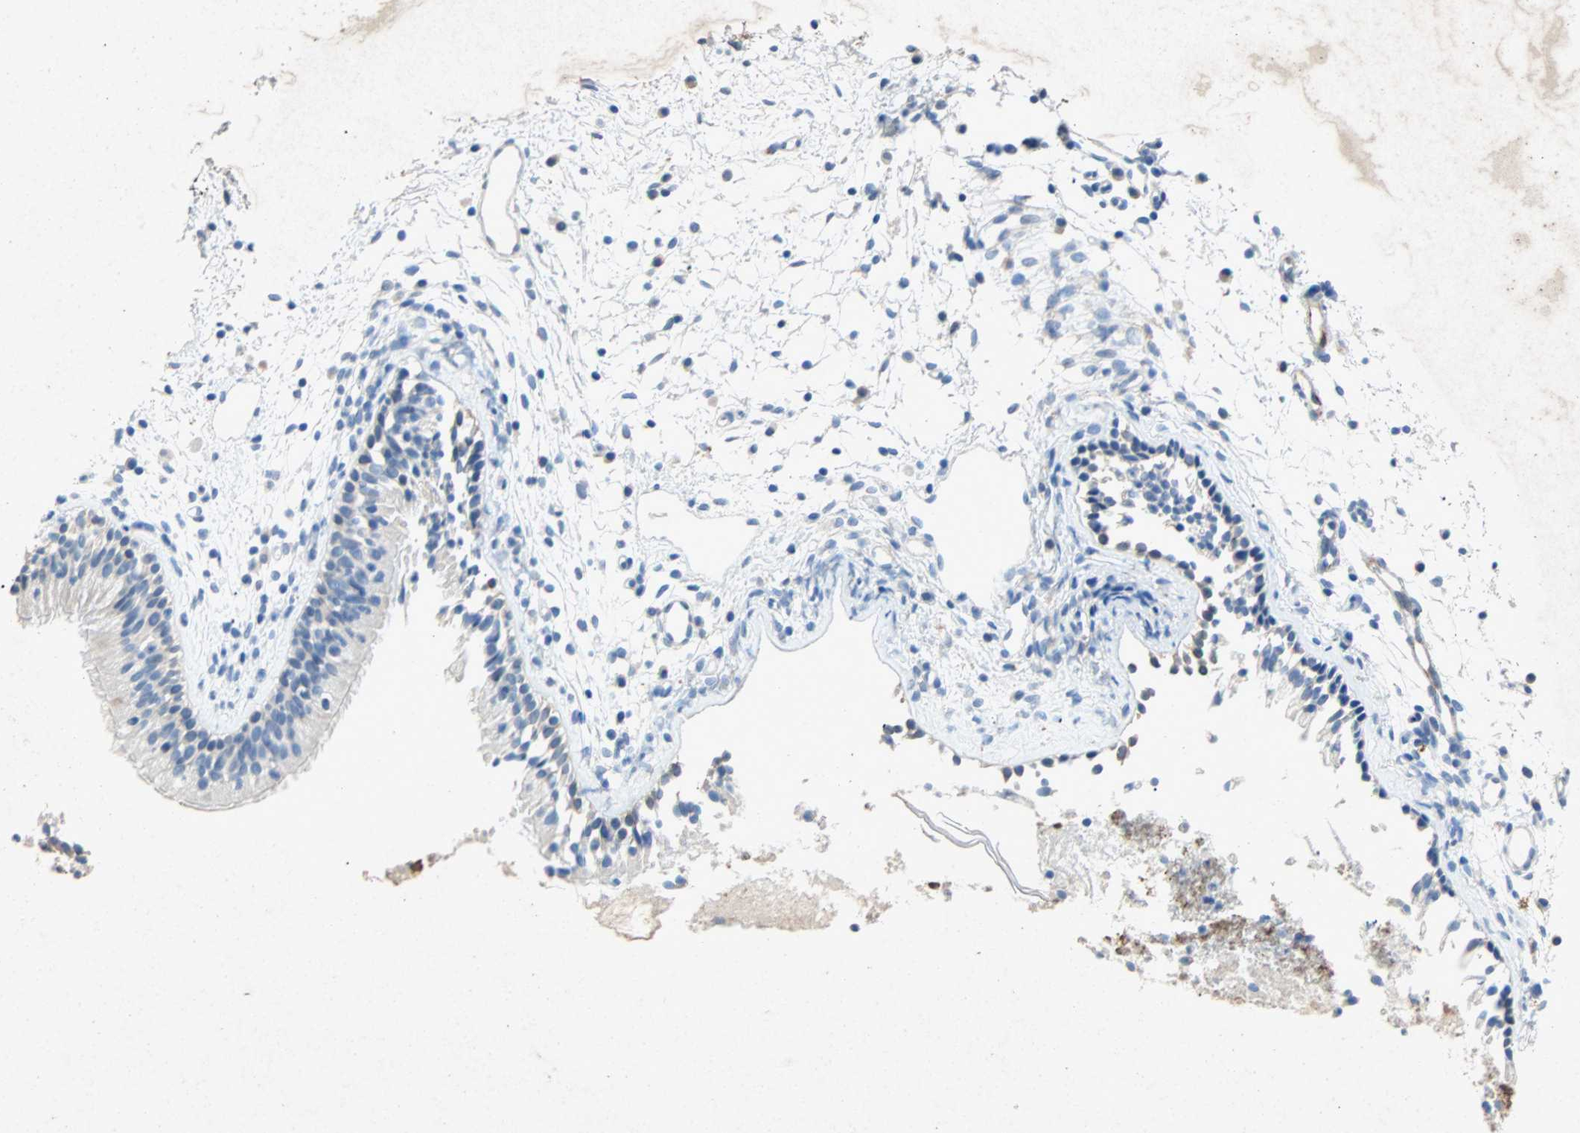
{"staining": {"intensity": "negative", "quantity": "none", "location": "none"}, "tissue": "nasopharynx", "cell_type": "Respiratory epithelial cells", "image_type": "normal", "snomed": [{"axis": "morphology", "description": "Normal tissue, NOS"}, {"axis": "topography", "description": "Nasopharynx"}], "caption": "Immunohistochemical staining of unremarkable nasopharynx demonstrates no significant staining in respiratory epithelial cells.", "gene": "PCDHB2", "patient": {"sex": "male", "age": 21}}